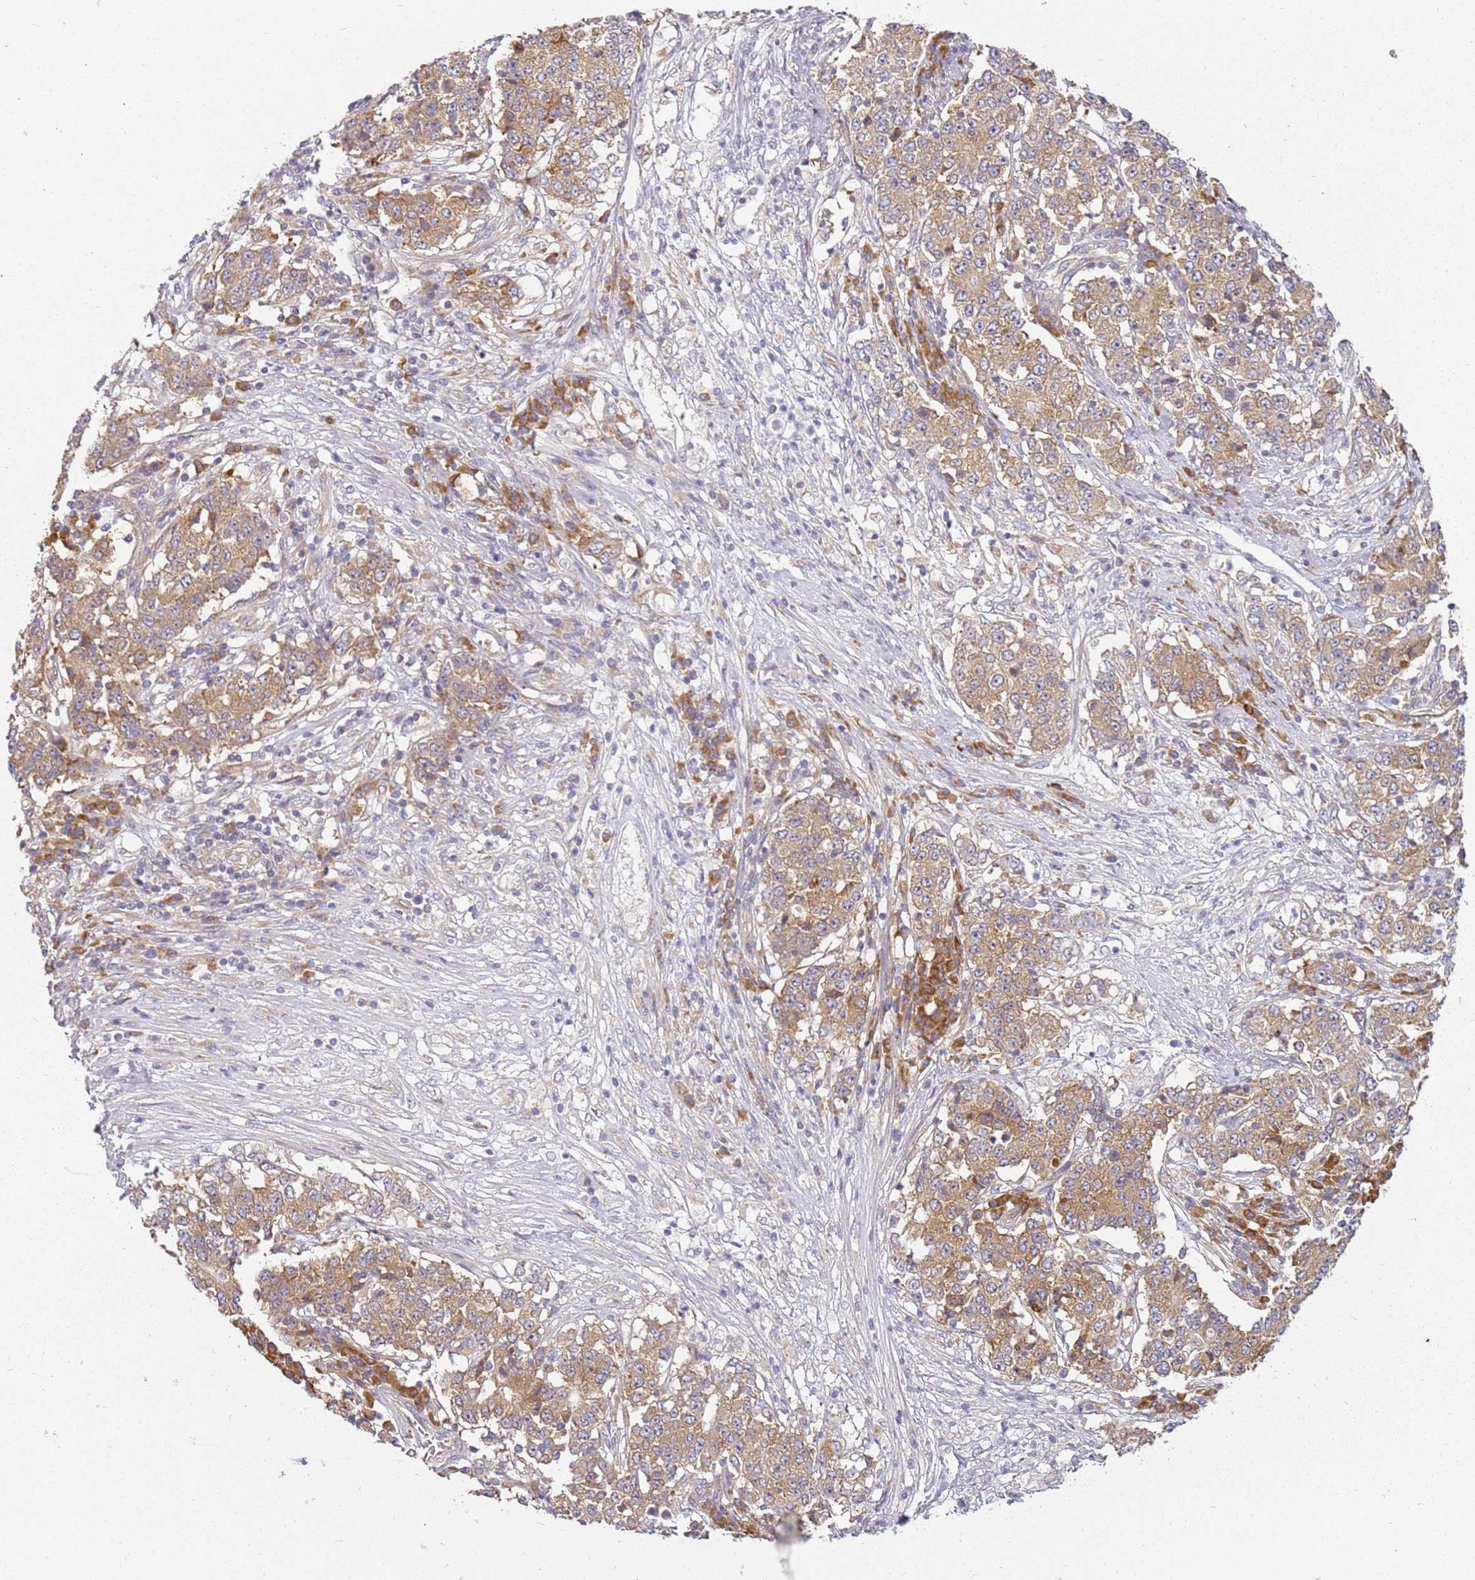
{"staining": {"intensity": "moderate", "quantity": ">75%", "location": "cytoplasmic/membranous"}, "tissue": "stomach cancer", "cell_type": "Tumor cells", "image_type": "cancer", "snomed": [{"axis": "morphology", "description": "Adenocarcinoma, NOS"}, {"axis": "topography", "description": "Stomach"}], "caption": "Immunohistochemistry (IHC) (DAB) staining of adenocarcinoma (stomach) shows moderate cytoplasmic/membranous protein expression in about >75% of tumor cells.", "gene": "RPS28", "patient": {"sex": "male", "age": 59}}